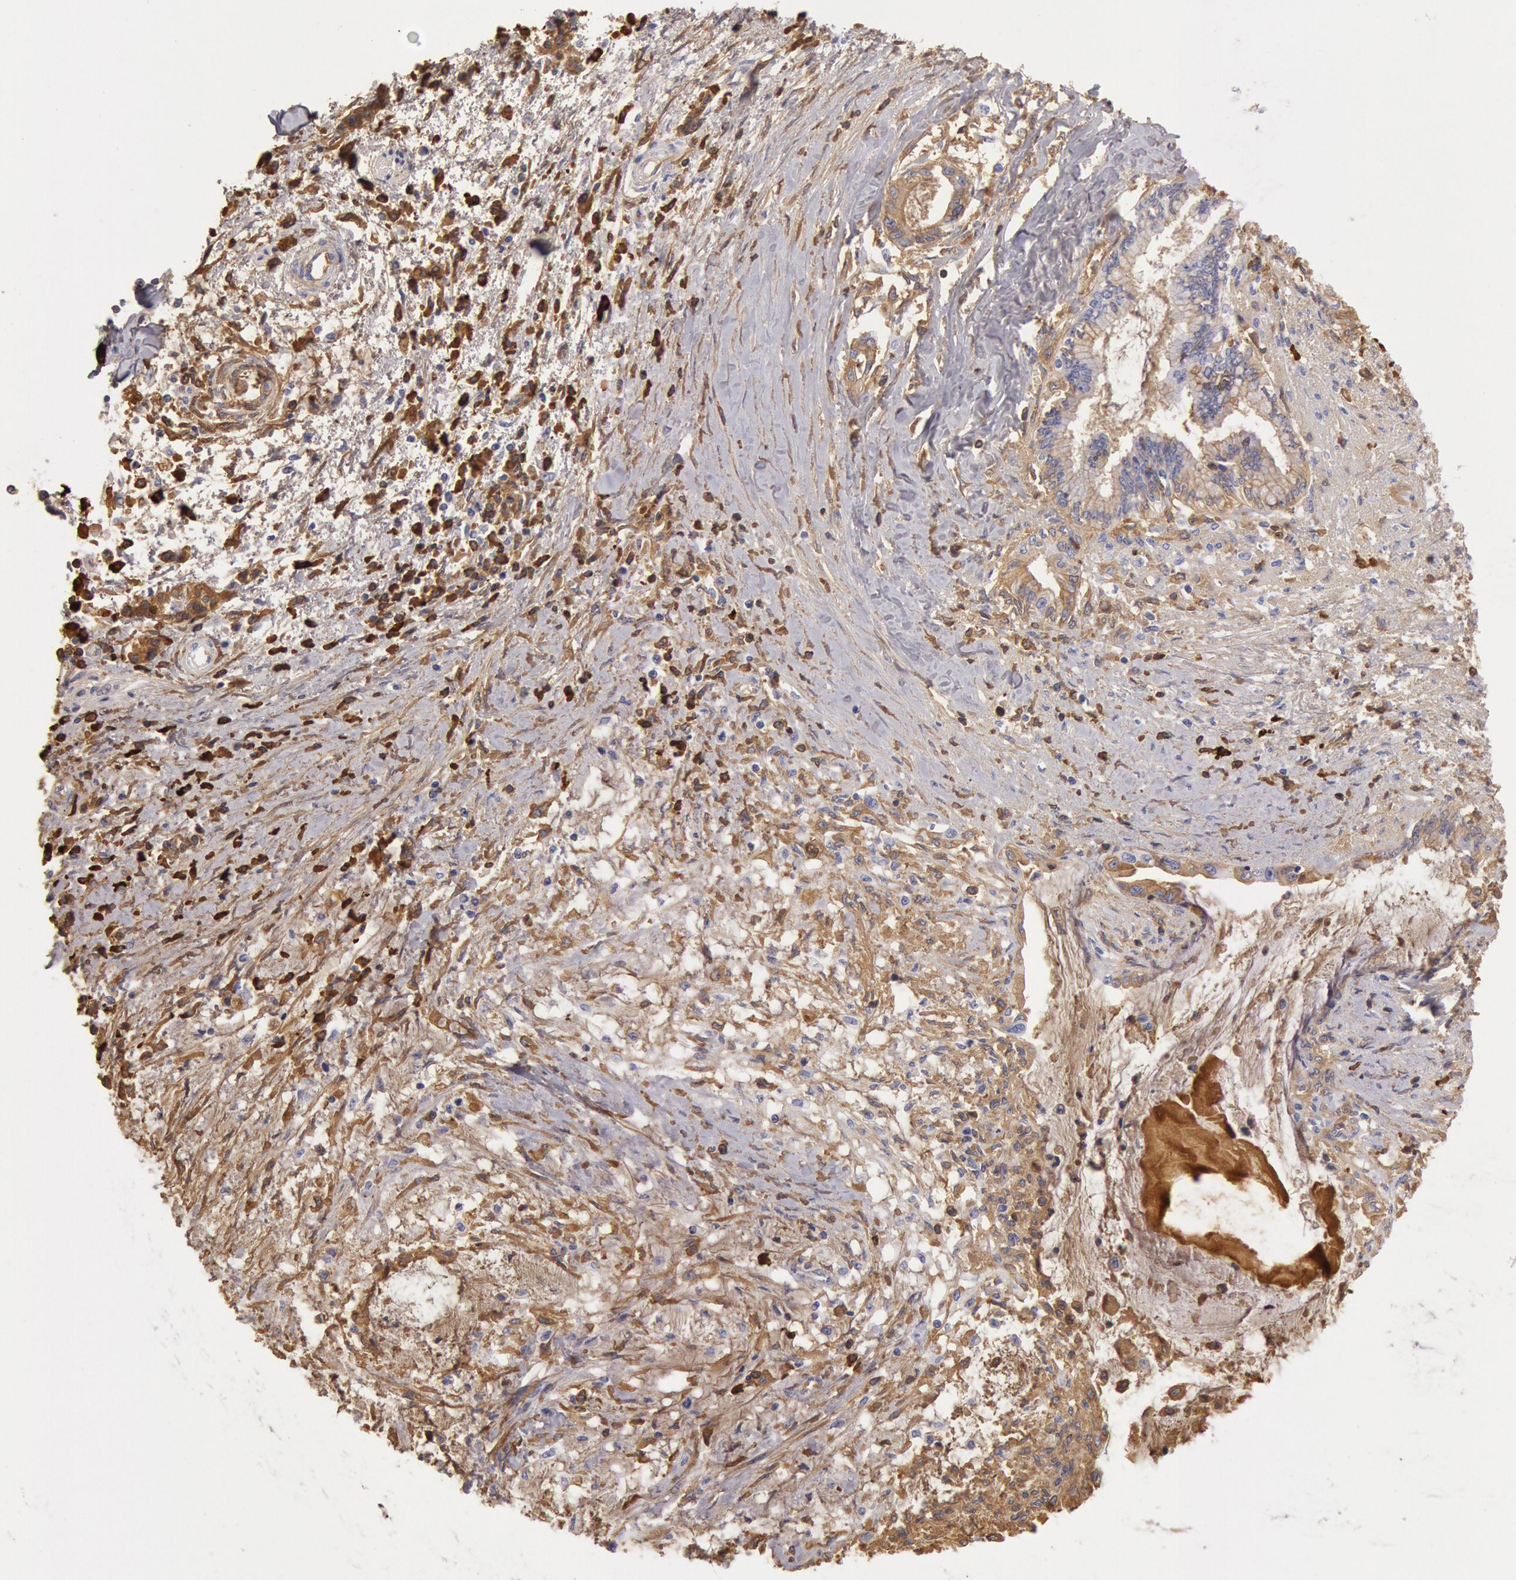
{"staining": {"intensity": "moderate", "quantity": ">75%", "location": "cytoplasmic/membranous"}, "tissue": "pancreatic cancer", "cell_type": "Tumor cells", "image_type": "cancer", "snomed": [{"axis": "morphology", "description": "Adenocarcinoma, NOS"}, {"axis": "topography", "description": "Pancreas"}], "caption": "Pancreatic cancer stained with IHC shows moderate cytoplasmic/membranous expression in approximately >75% of tumor cells.", "gene": "IGHG1", "patient": {"sex": "female", "age": 64}}